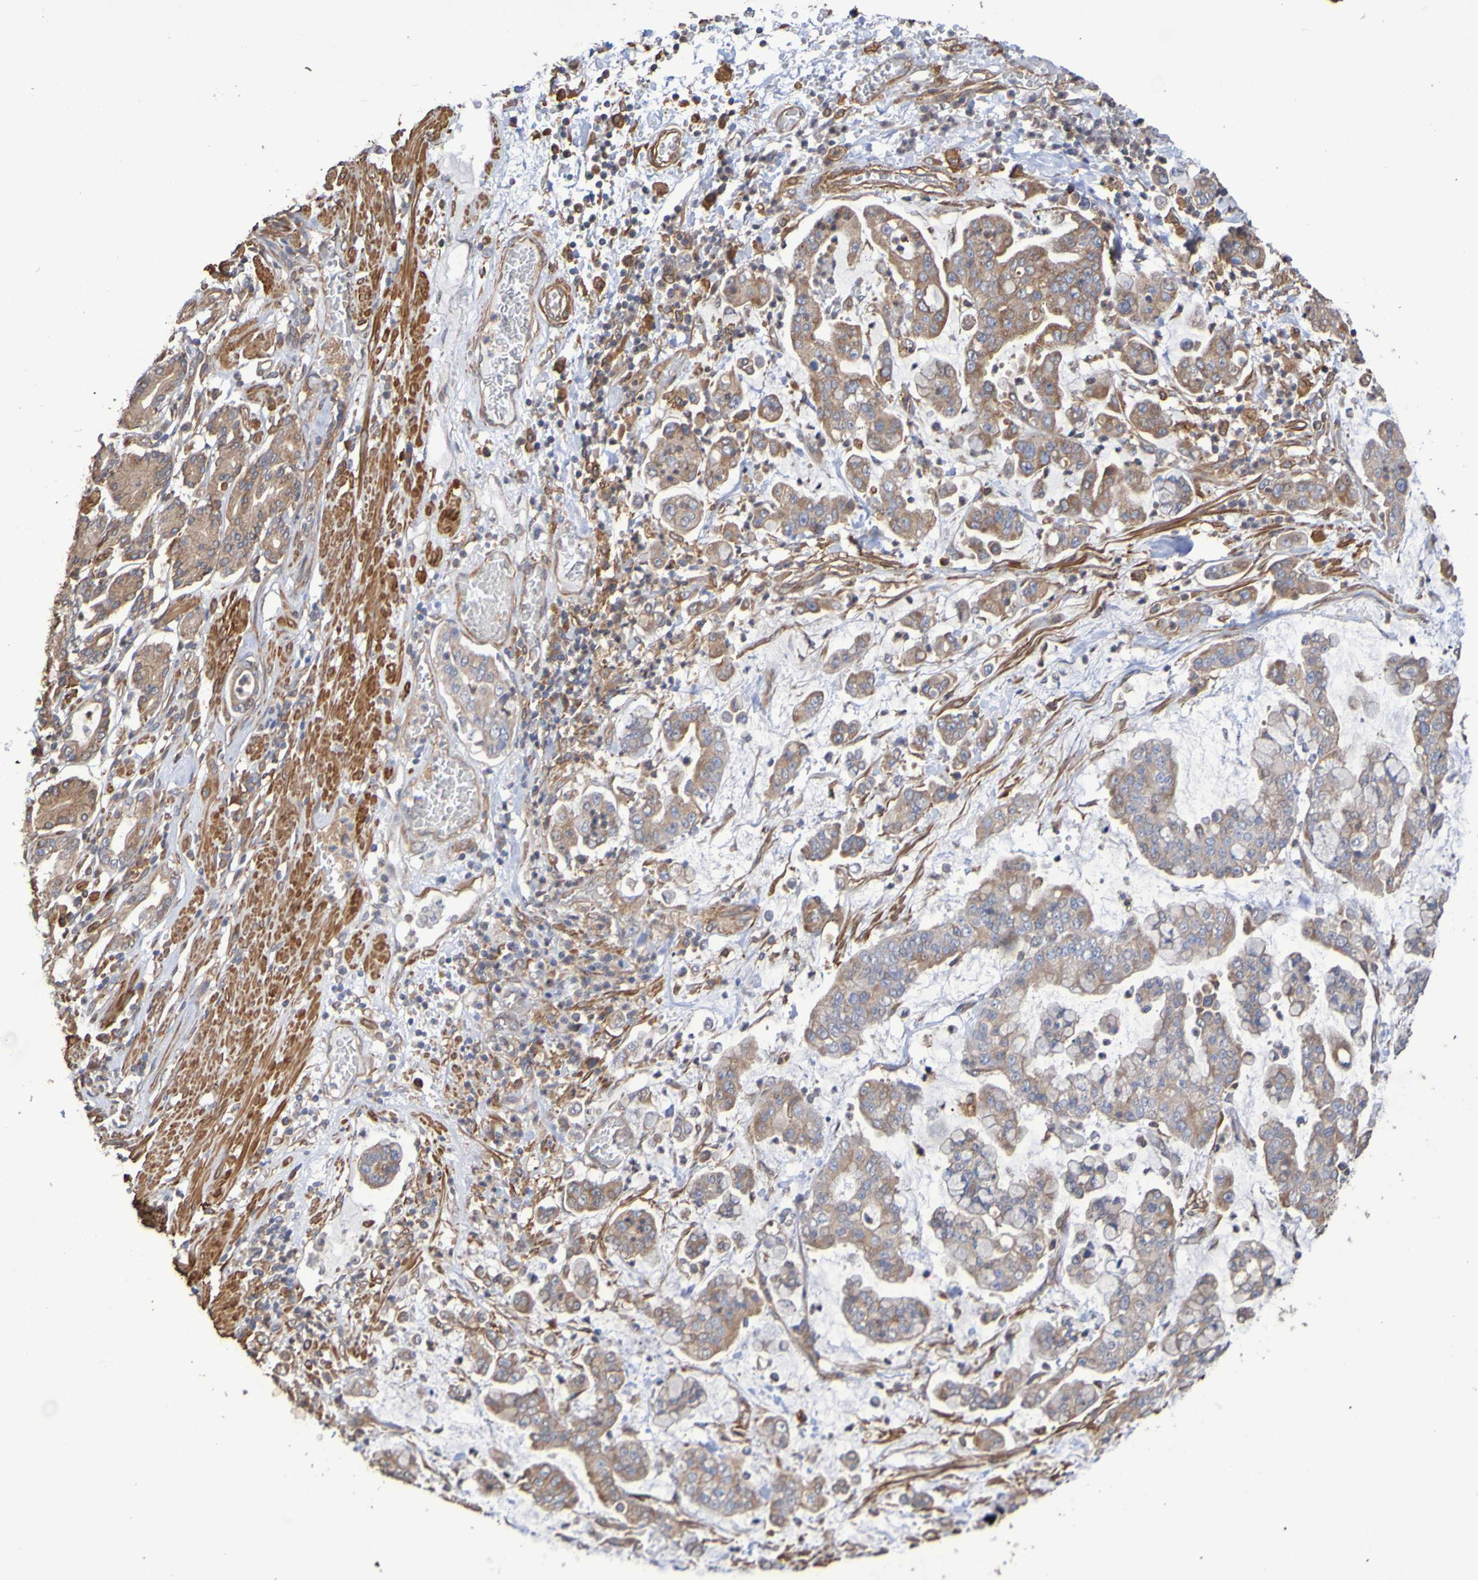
{"staining": {"intensity": "moderate", "quantity": ">75%", "location": "cytoplasmic/membranous"}, "tissue": "stomach cancer", "cell_type": "Tumor cells", "image_type": "cancer", "snomed": [{"axis": "morphology", "description": "Normal tissue, NOS"}, {"axis": "morphology", "description": "Adenocarcinoma, NOS"}, {"axis": "topography", "description": "Stomach, upper"}, {"axis": "topography", "description": "Stomach"}], "caption": "Stomach cancer (adenocarcinoma) stained with a brown dye exhibits moderate cytoplasmic/membranous positive staining in approximately >75% of tumor cells.", "gene": "RAB11A", "patient": {"sex": "male", "age": 76}}